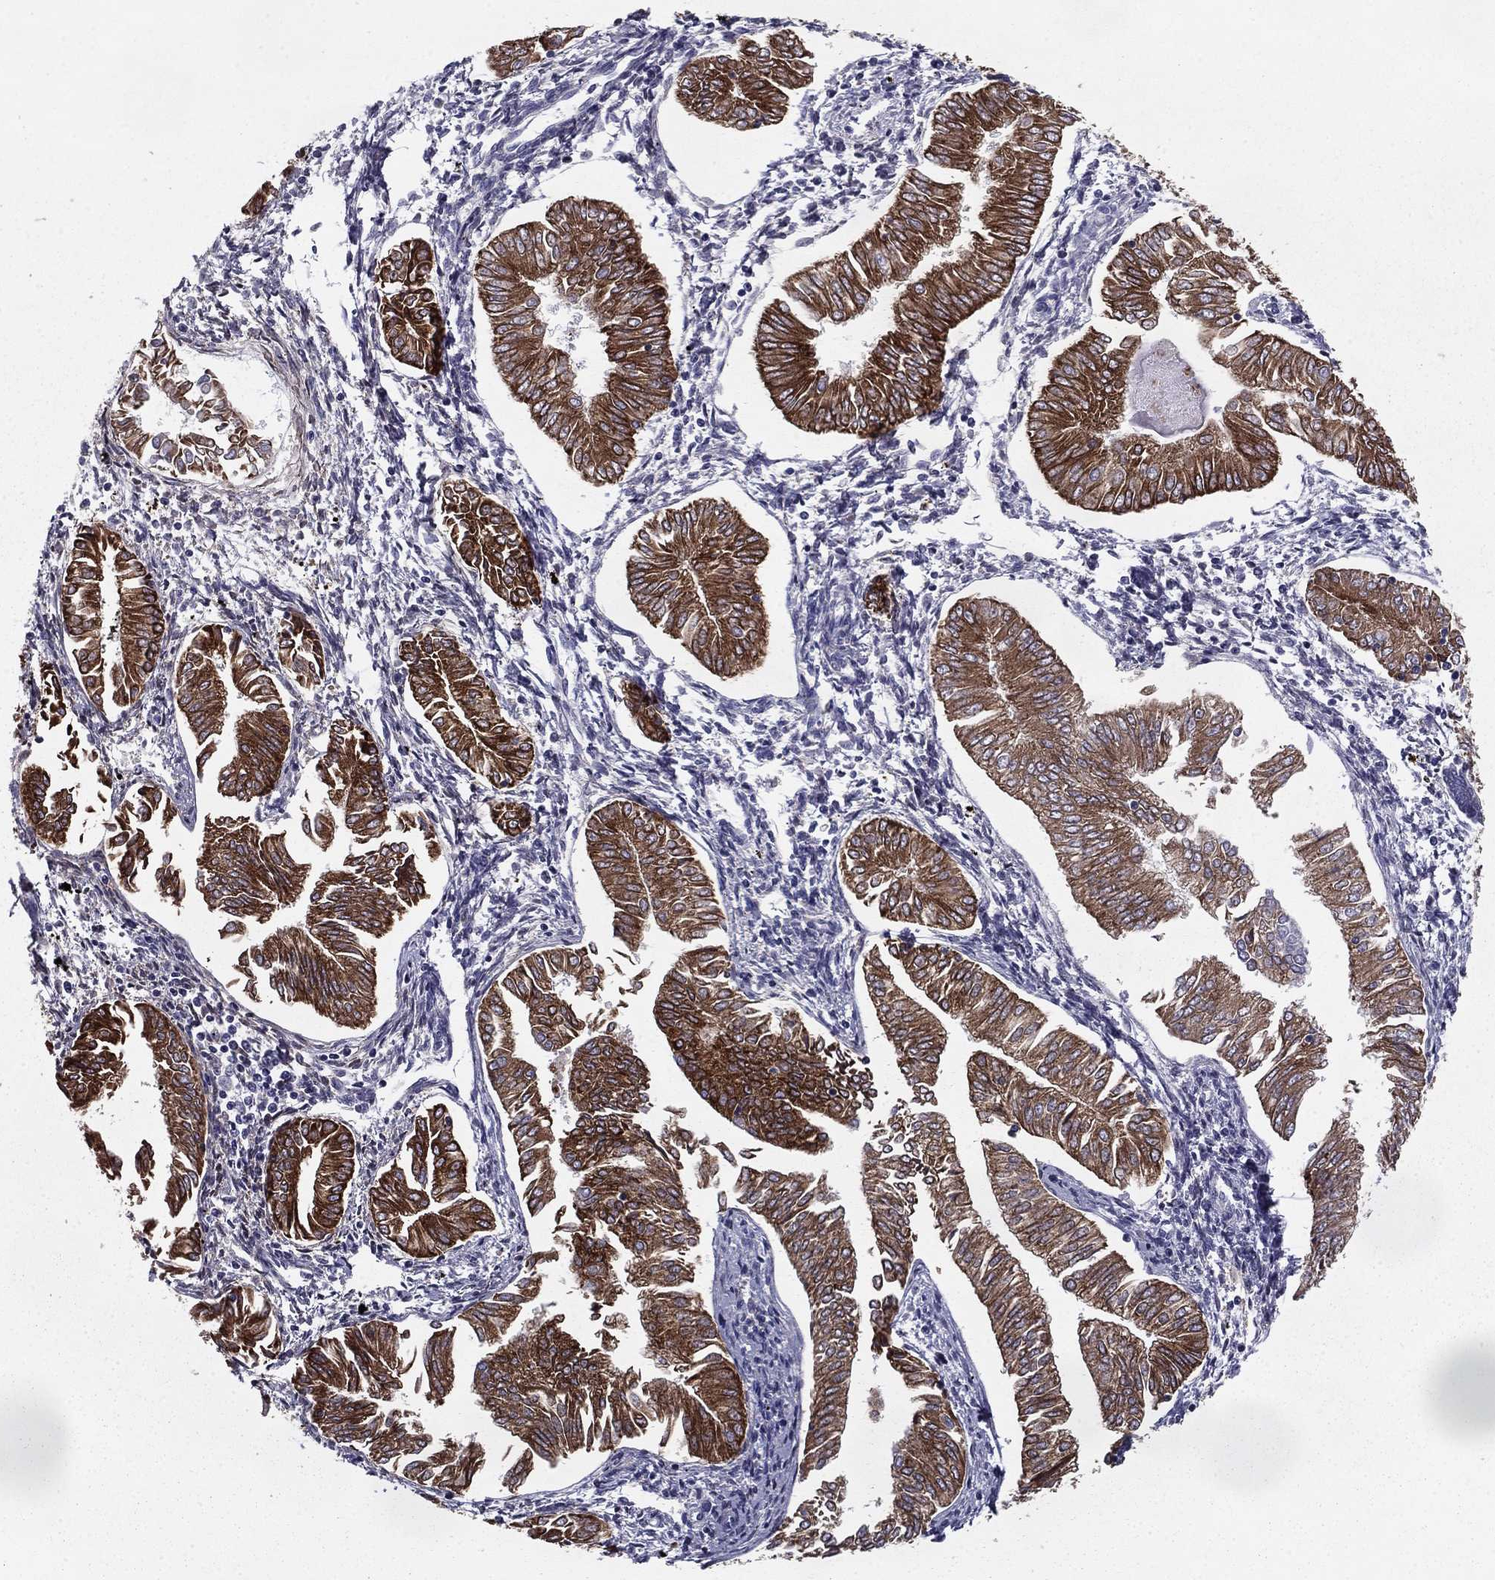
{"staining": {"intensity": "strong", "quantity": "25%-75%", "location": "cytoplasmic/membranous"}, "tissue": "endometrial cancer", "cell_type": "Tumor cells", "image_type": "cancer", "snomed": [{"axis": "morphology", "description": "Adenocarcinoma, NOS"}, {"axis": "topography", "description": "Endometrium"}], "caption": "Immunohistochemical staining of endometrial adenocarcinoma displays high levels of strong cytoplasmic/membranous staining in about 25%-75% of tumor cells. The protein of interest is shown in brown color, while the nuclei are stained blue.", "gene": "TMED3", "patient": {"sex": "female", "age": 53}}